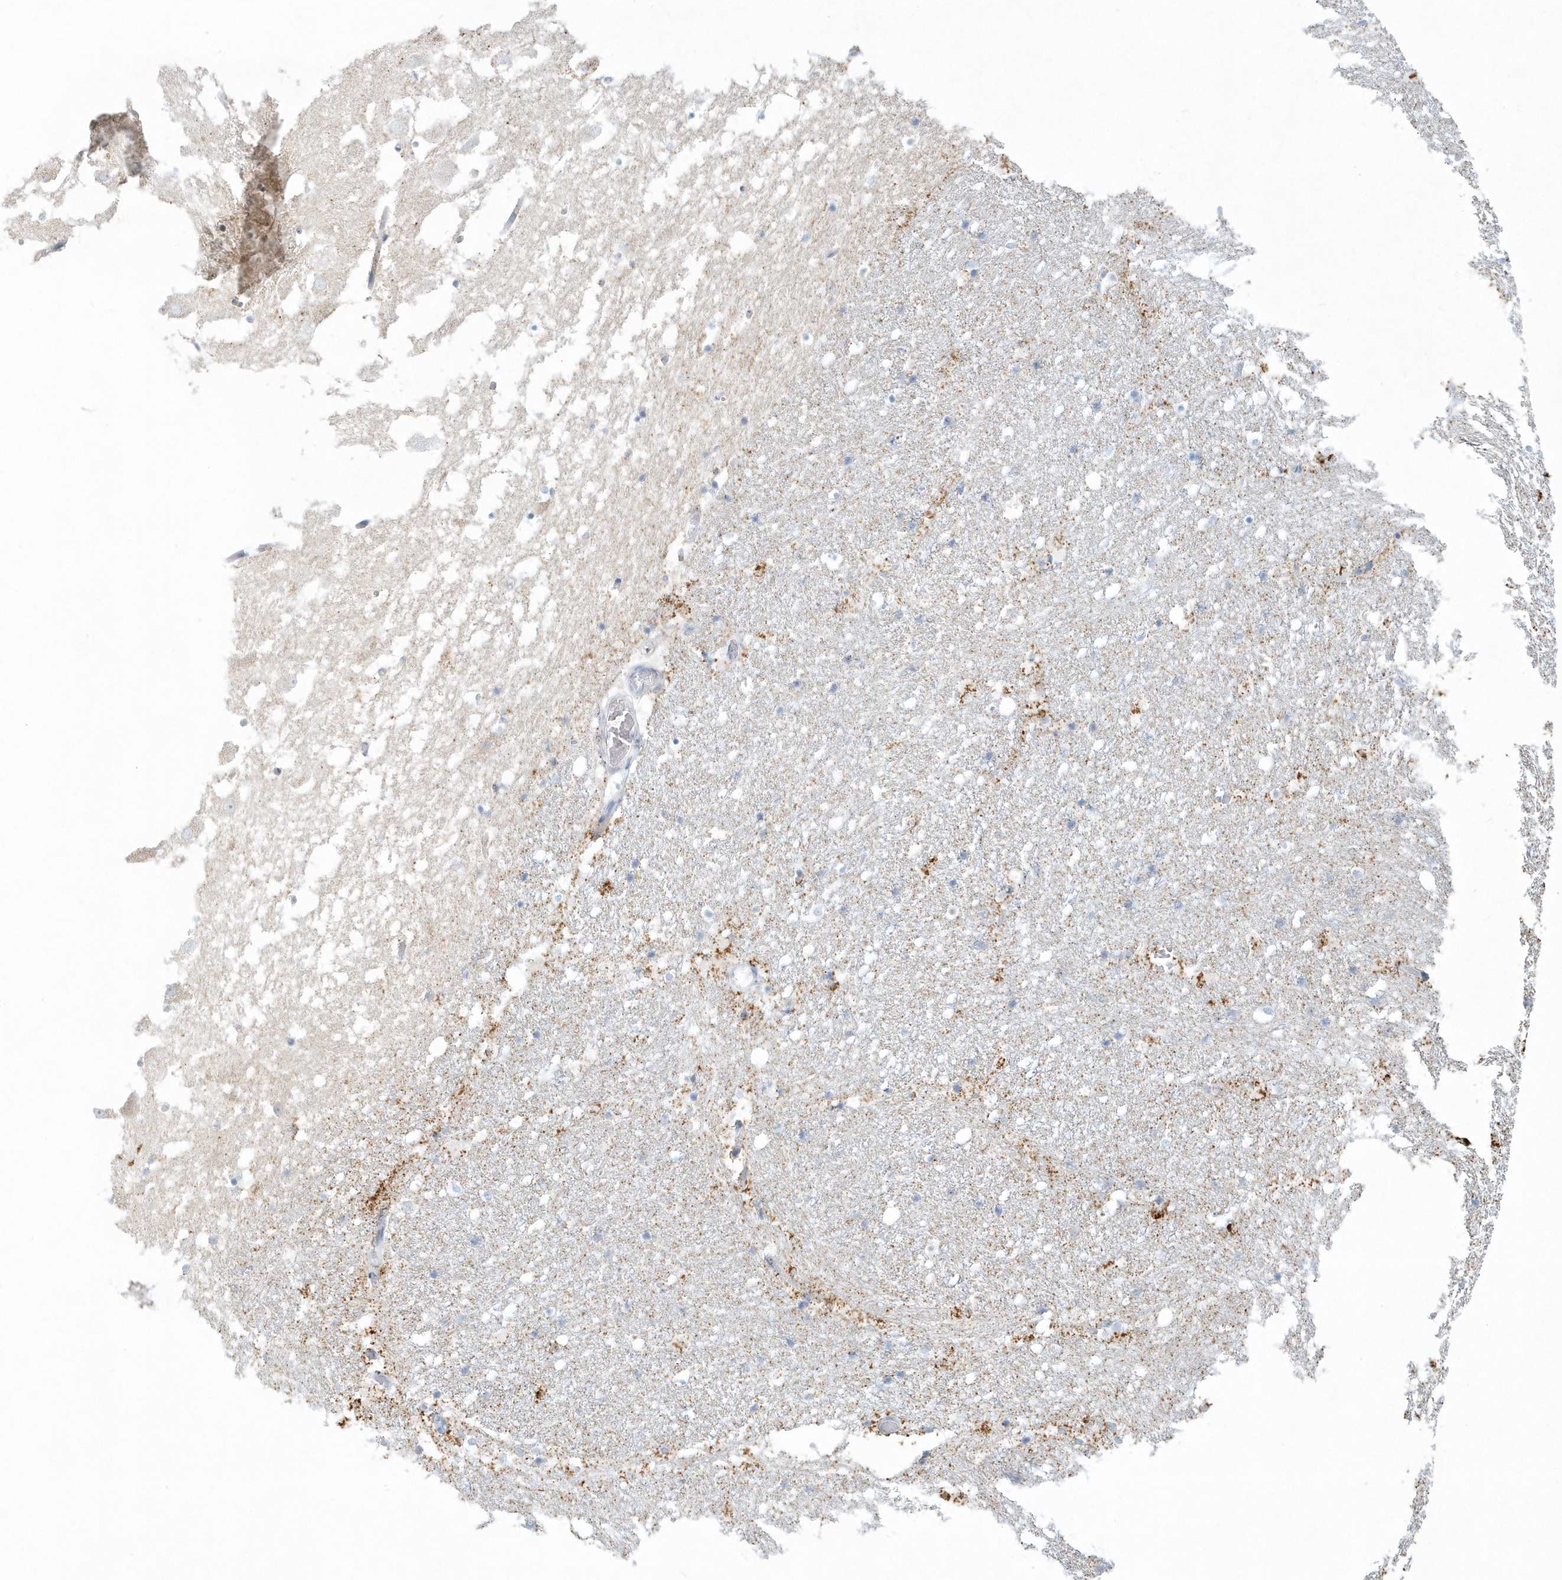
{"staining": {"intensity": "negative", "quantity": "none", "location": "none"}, "tissue": "hippocampus", "cell_type": "Glial cells", "image_type": "normal", "snomed": [{"axis": "morphology", "description": "Normal tissue, NOS"}, {"axis": "topography", "description": "Hippocampus"}], "caption": "An IHC image of benign hippocampus is shown. There is no staining in glial cells of hippocampus. (DAB immunohistochemistry visualized using brightfield microscopy, high magnification).", "gene": "DNAH1", "patient": {"sex": "female", "age": 52}}